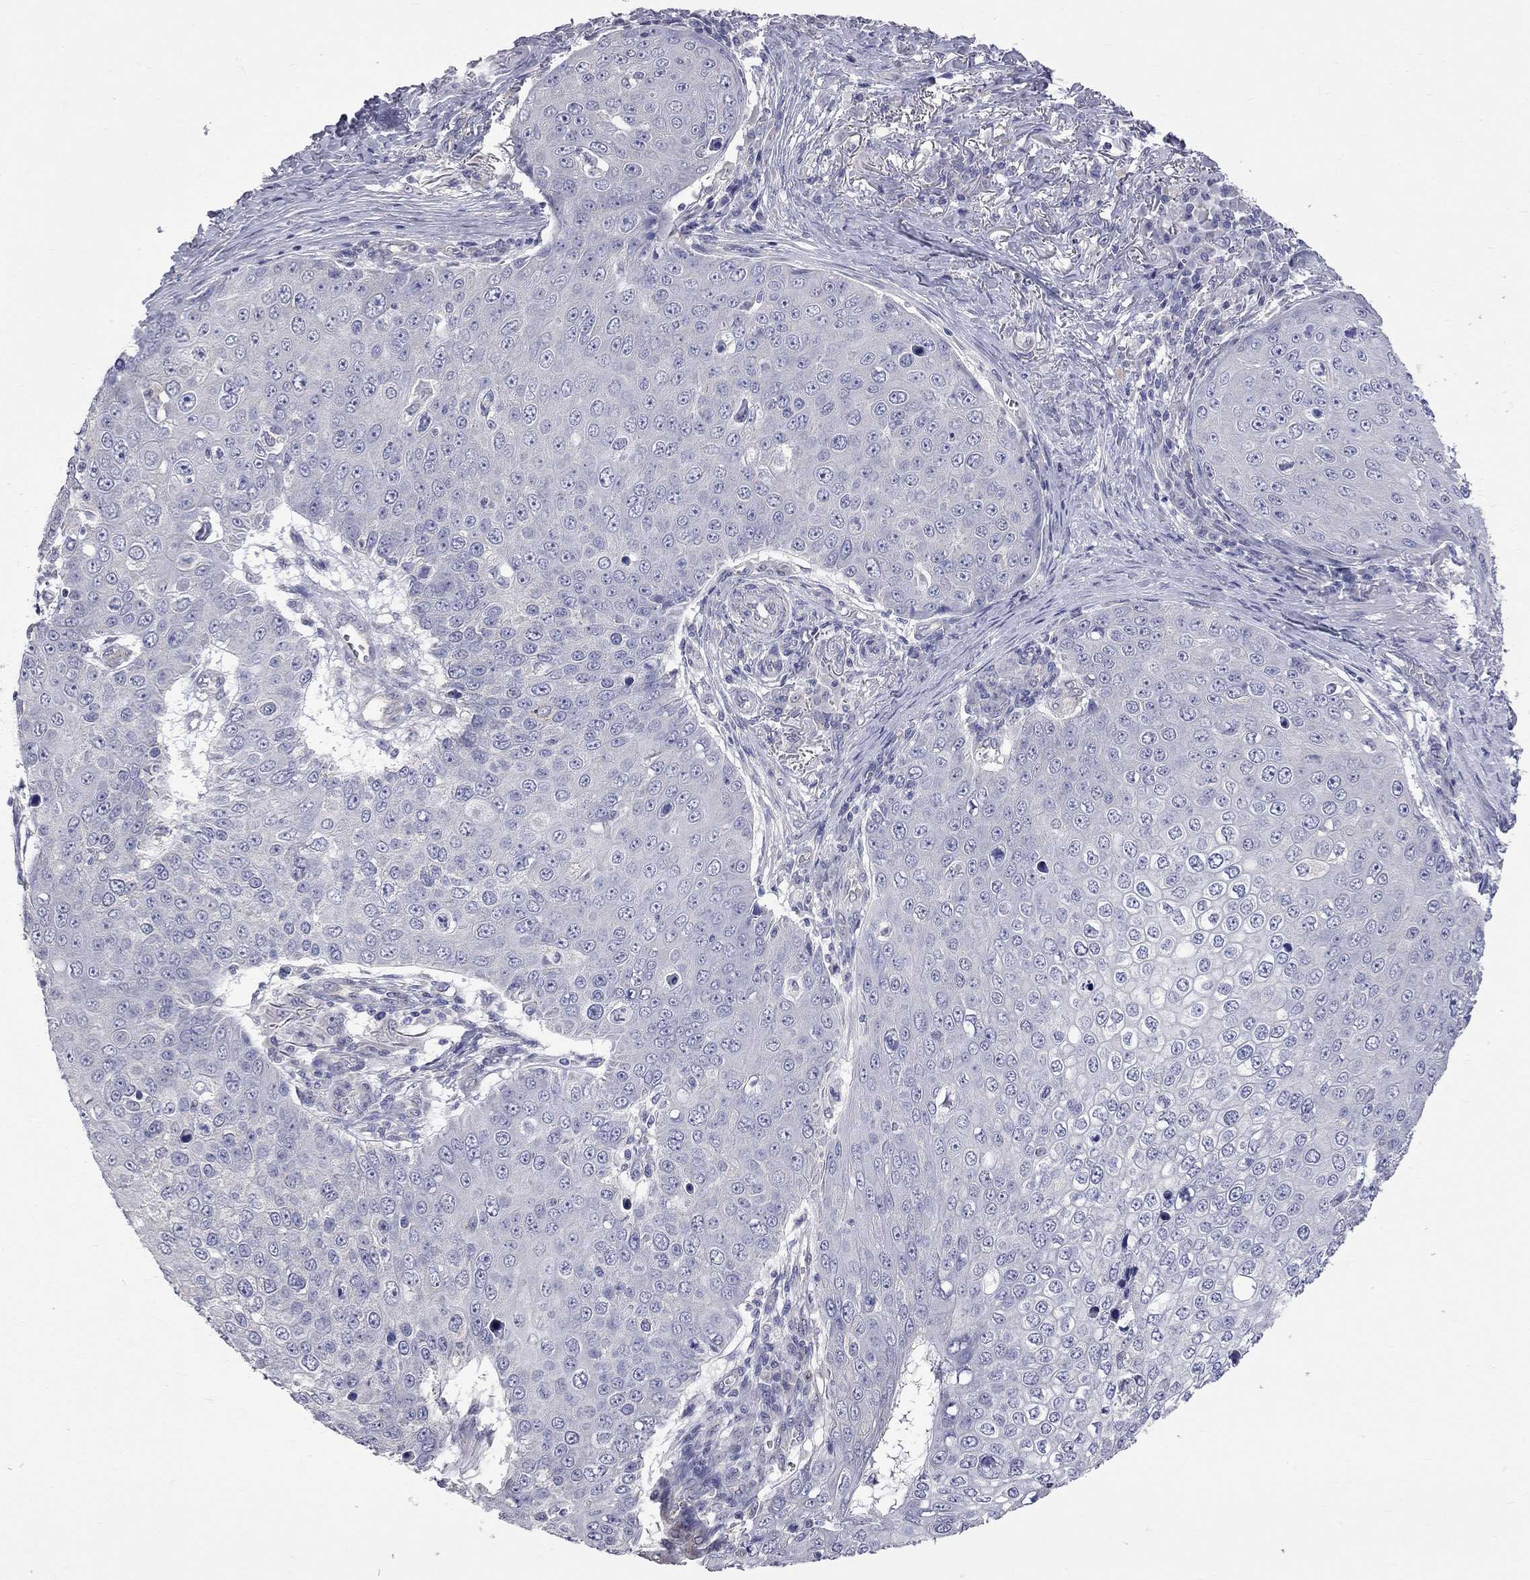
{"staining": {"intensity": "negative", "quantity": "none", "location": "none"}, "tissue": "skin cancer", "cell_type": "Tumor cells", "image_type": "cancer", "snomed": [{"axis": "morphology", "description": "Squamous cell carcinoma, NOS"}, {"axis": "topography", "description": "Skin"}], "caption": "DAB immunohistochemical staining of human squamous cell carcinoma (skin) reveals no significant expression in tumor cells.", "gene": "OPRK1", "patient": {"sex": "male", "age": 71}}